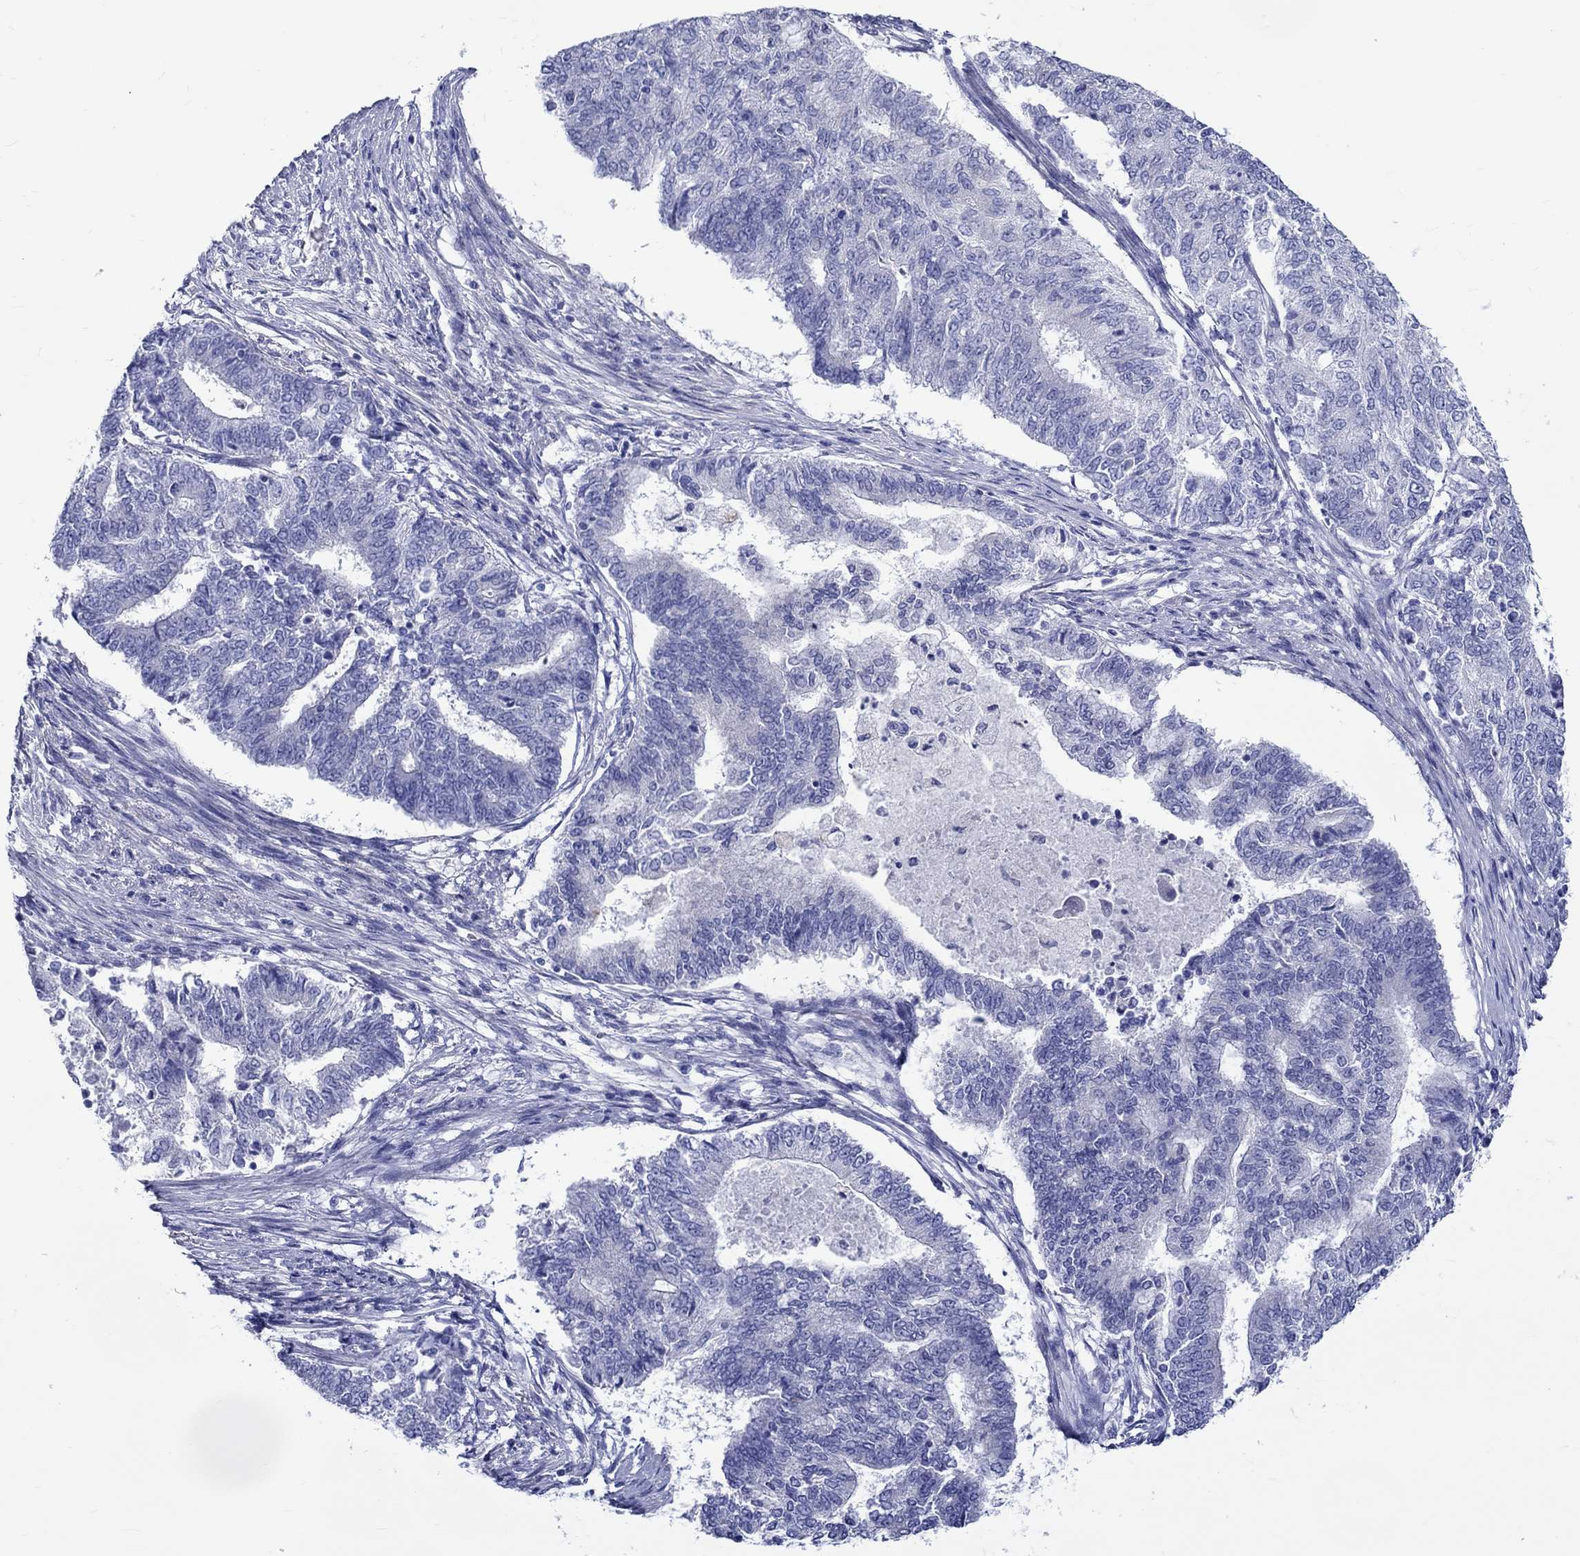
{"staining": {"intensity": "negative", "quantity": "none", "location": "none"}, "tissue": "endometrial cancer", "cell_type": "Tumor cells", "image_type": "cancer", "snomed": [{"axis": "morphology", "description": "Adenocarcinoma, NOS"}, {"axis": "topography", "description": "Endometrium"}], "caption": "DAB immunohistochemical staining of human adenocarcinoma (endometrial) exhibits no significant expression in tumor cells.", "gene": "SH2D7", "patient": {"sex": "female", "age": 65}}